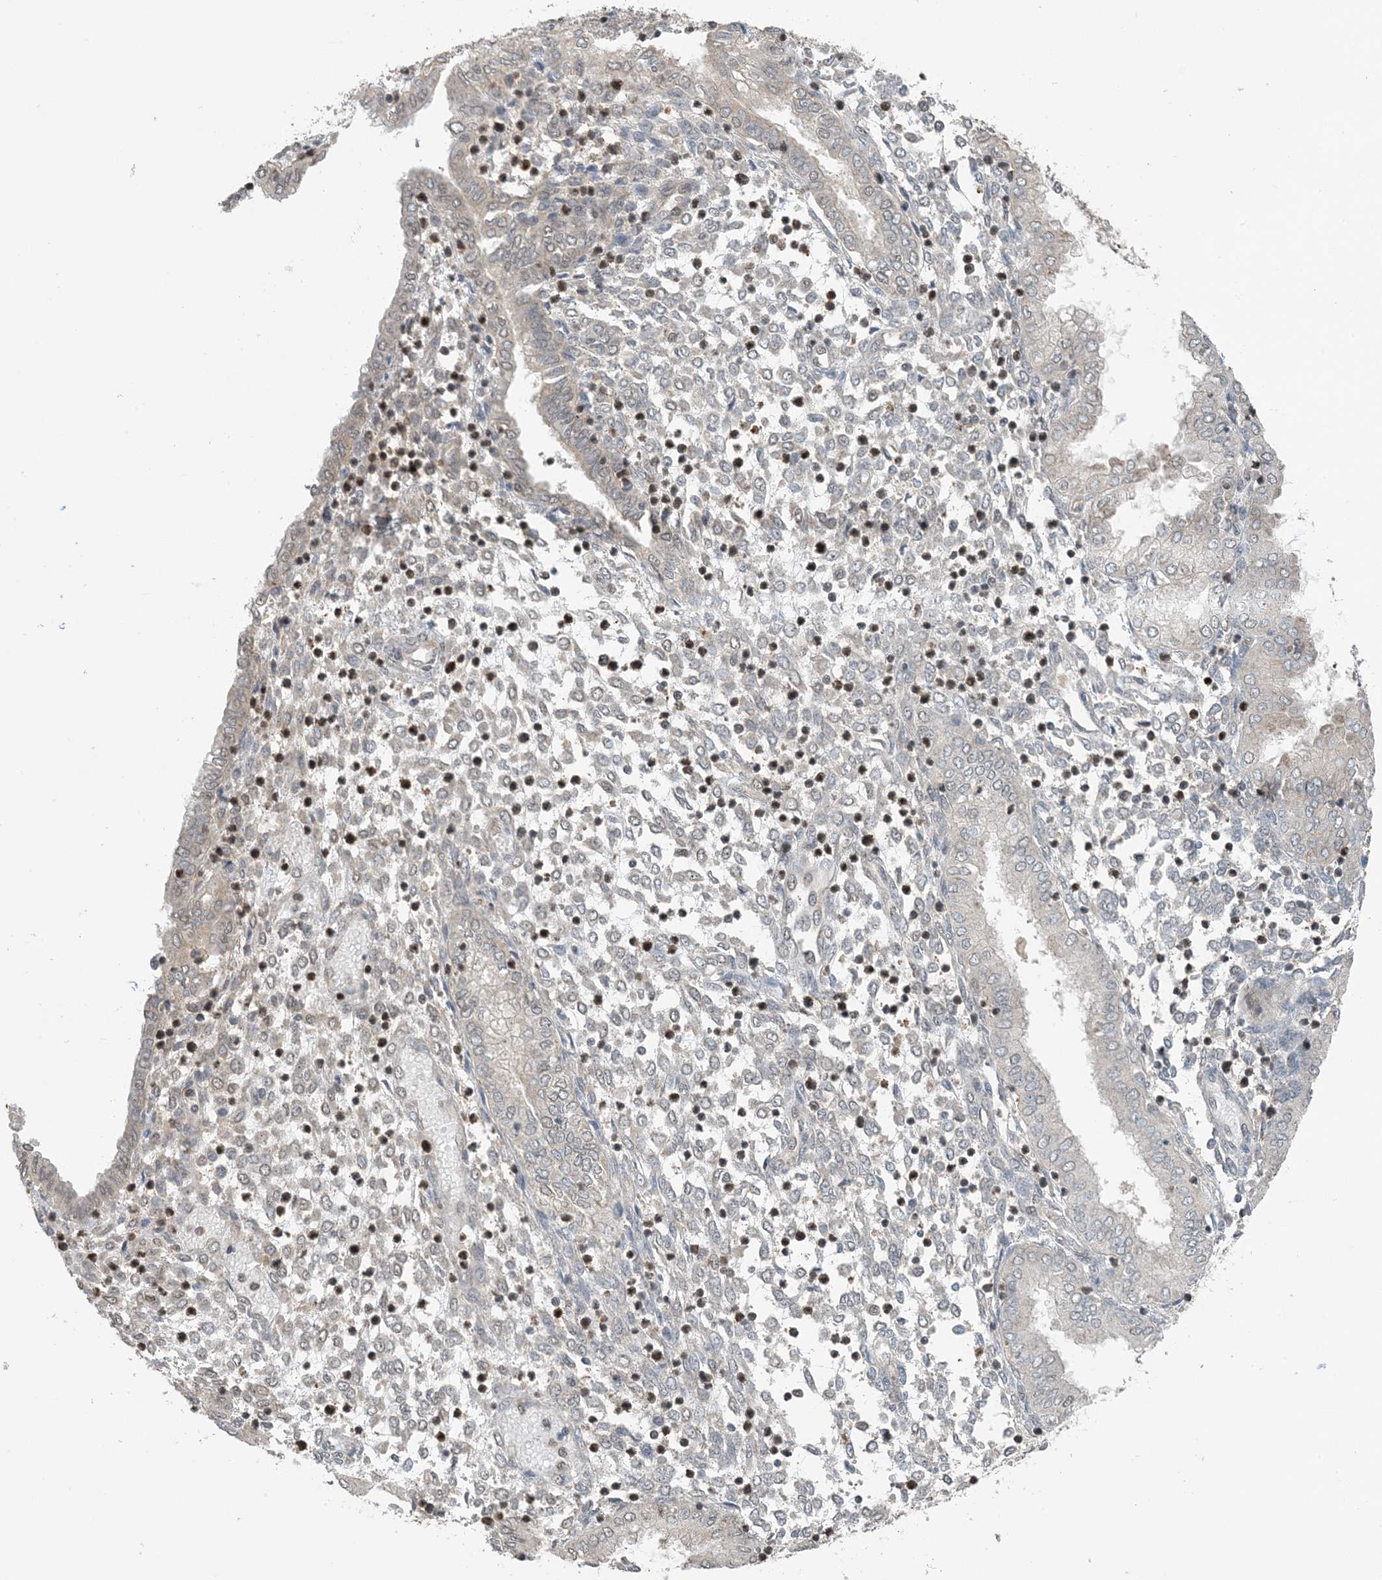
{"staining": {"intensity": "negative", "quantity": "none", "location": "none"}, "tissue": "endometrium", "cell_type": "Cells in endometrial stroma", "image_type": "normal", "snomed": [{"axis": "morphology", "description": "Normal tissue, NOS"}, {"axis": "topography", "description": "Endometrium"}], "caption": "The image exhibits no staining of cells in endometrial stroma in unremarkable endometrium. The staining is performed using DAB brown chromogen with nuclei counter-stained in using hematoxylin.", "gene": "ACYP2", "patient": {"sex": "female", "age": 53}}